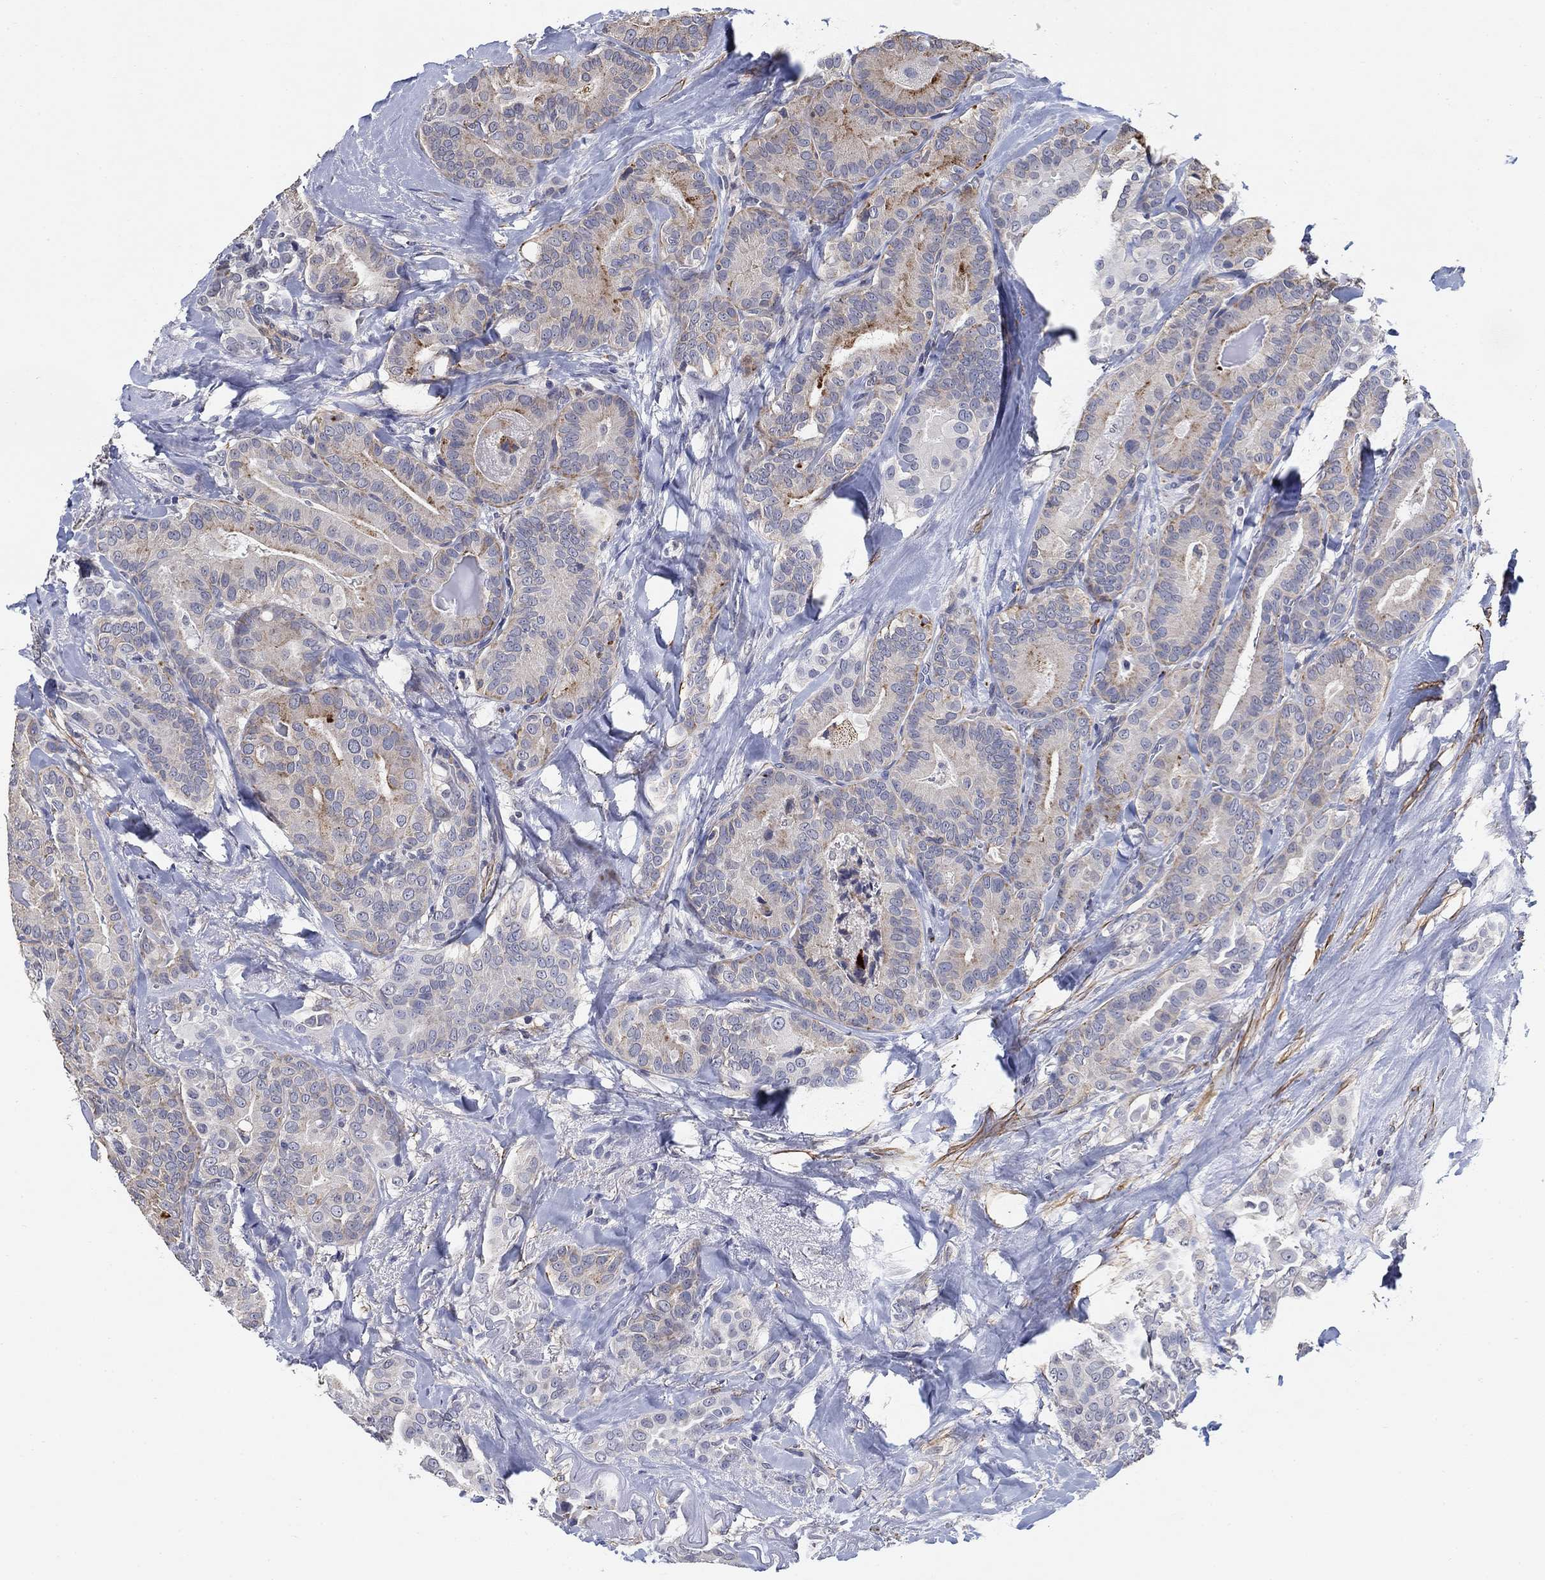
{"staining": {"intensity": "strong", "quantity": "<25%", "location": "cytoplasmic/membranous"}, "tissue": "thyroid cancer", "cell_type": "Tumor cells", "image_type": "cancer", "snomed": [{"axis": "morphology", "description": "Papillary adenocarcinoma, NOS"}, {"axis": "topography", "description": "Thyroid gland"}], "caption": "Immunohistochemistry photomicrograph of neoplastic tissue: thyroid cancer stained using IHC exhibits medium levels of strong protein expression localized specifically in the cytoplasmic/membranous of tumor cells, appearing as a cytoplasmic/membranous brown color.", "gene": "OTUB2", "patient": {"sex": "male", "age": 61}}